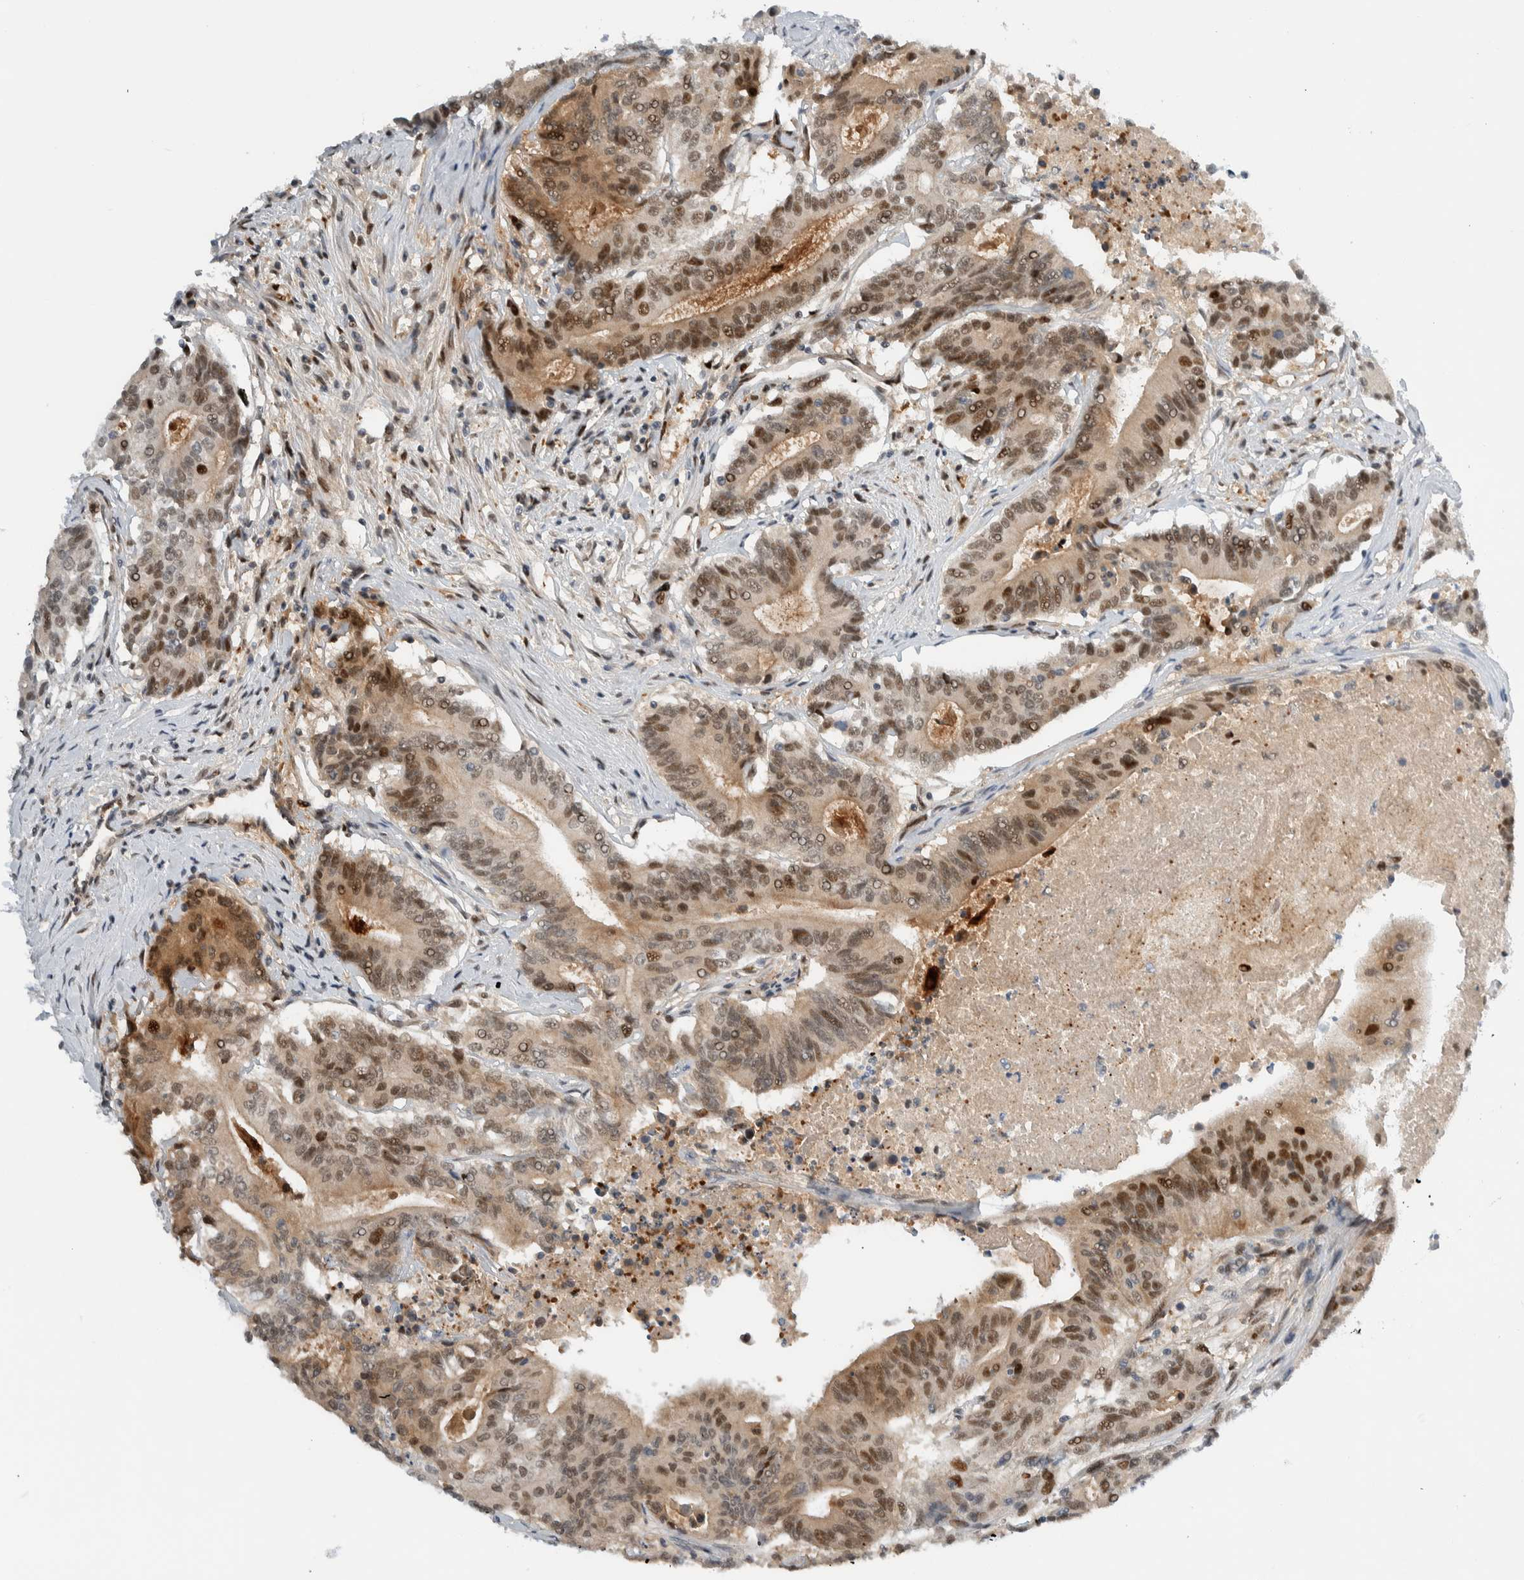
{"staining": {"intensity": "moderate", "quantity": "25%-75%", "location": "cytoplasmic/membranous,nuclear"}, "tissue": "colorectal cancer", "cell_type": "Tumor cells", "image_type": "cancer", "snomed": [{"axis": "morphology", "description": "Adenocarcinoma, NOS"}, {"axis": "topography", "description": "Colon"}], "caption": "Moderate cytoplasmic/membranous and nuclear expression is identified in about 25%-75% of tumor cells in colorectal cancer.", "gene": "NCR3LG1", "patient": {"sex": "female", "age": 77}}